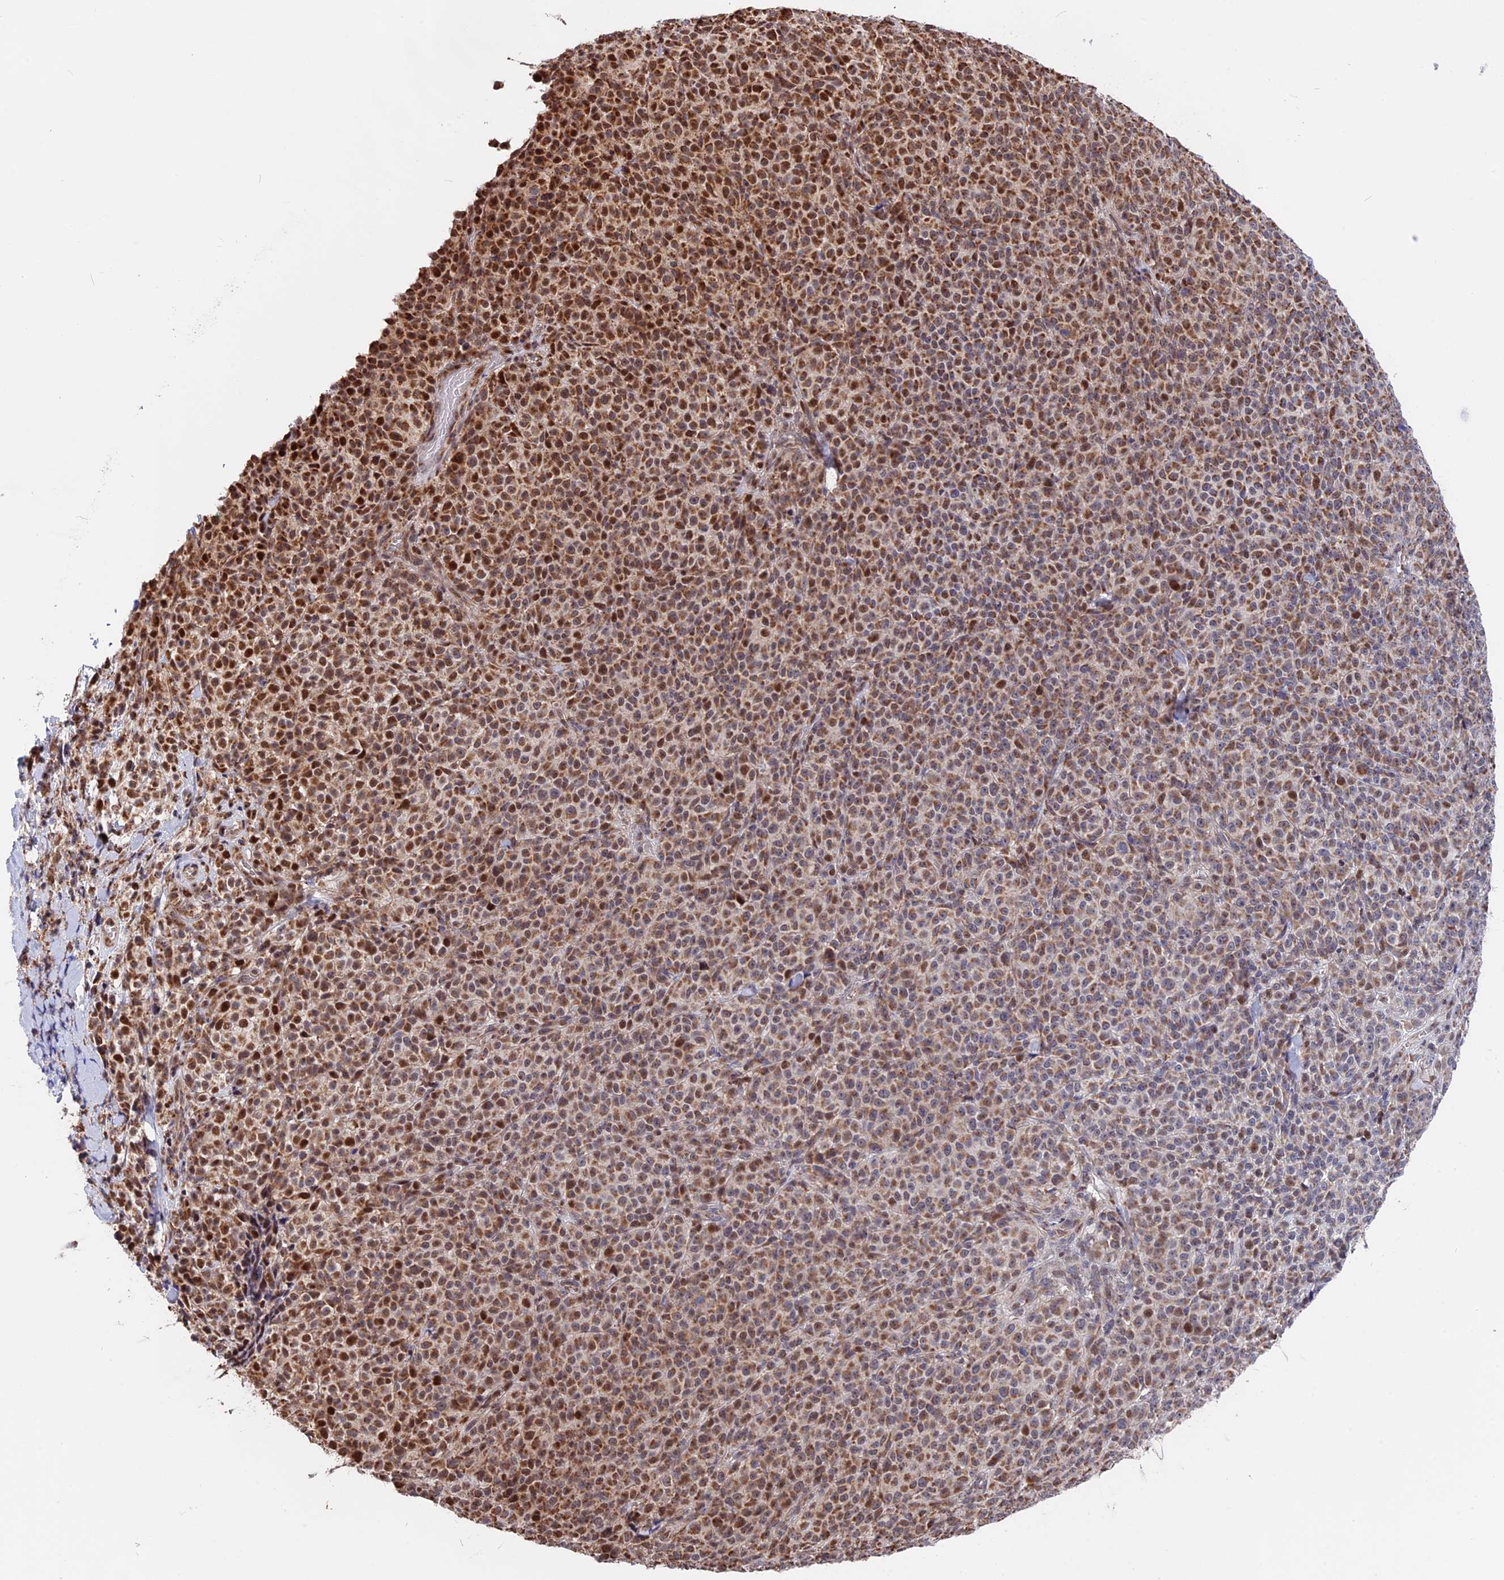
{"staining": {"intensity": "moderate", "quantity": ">75%", "location": "cytoplasmic/membranous,nuclear"}, "tissue": "melanoma", "cell_type": "Tumor cells", "image_type": "cancer", "snomed": [{"axis": "morphology", "description": "Normal tissue, NOS"}, {"axis": "morphology", "description": "Malignant melanoma, NOS"}, {"axis": "topography", "description": "Skin"}], "caption": "A brown stain highlights moderate cytoplasmic/membranous and nuclear positivity of a protein in malignant melanoma tumor cells.", "gene": "FAM174C", "patient": {"sex": "female", "age": 34}}